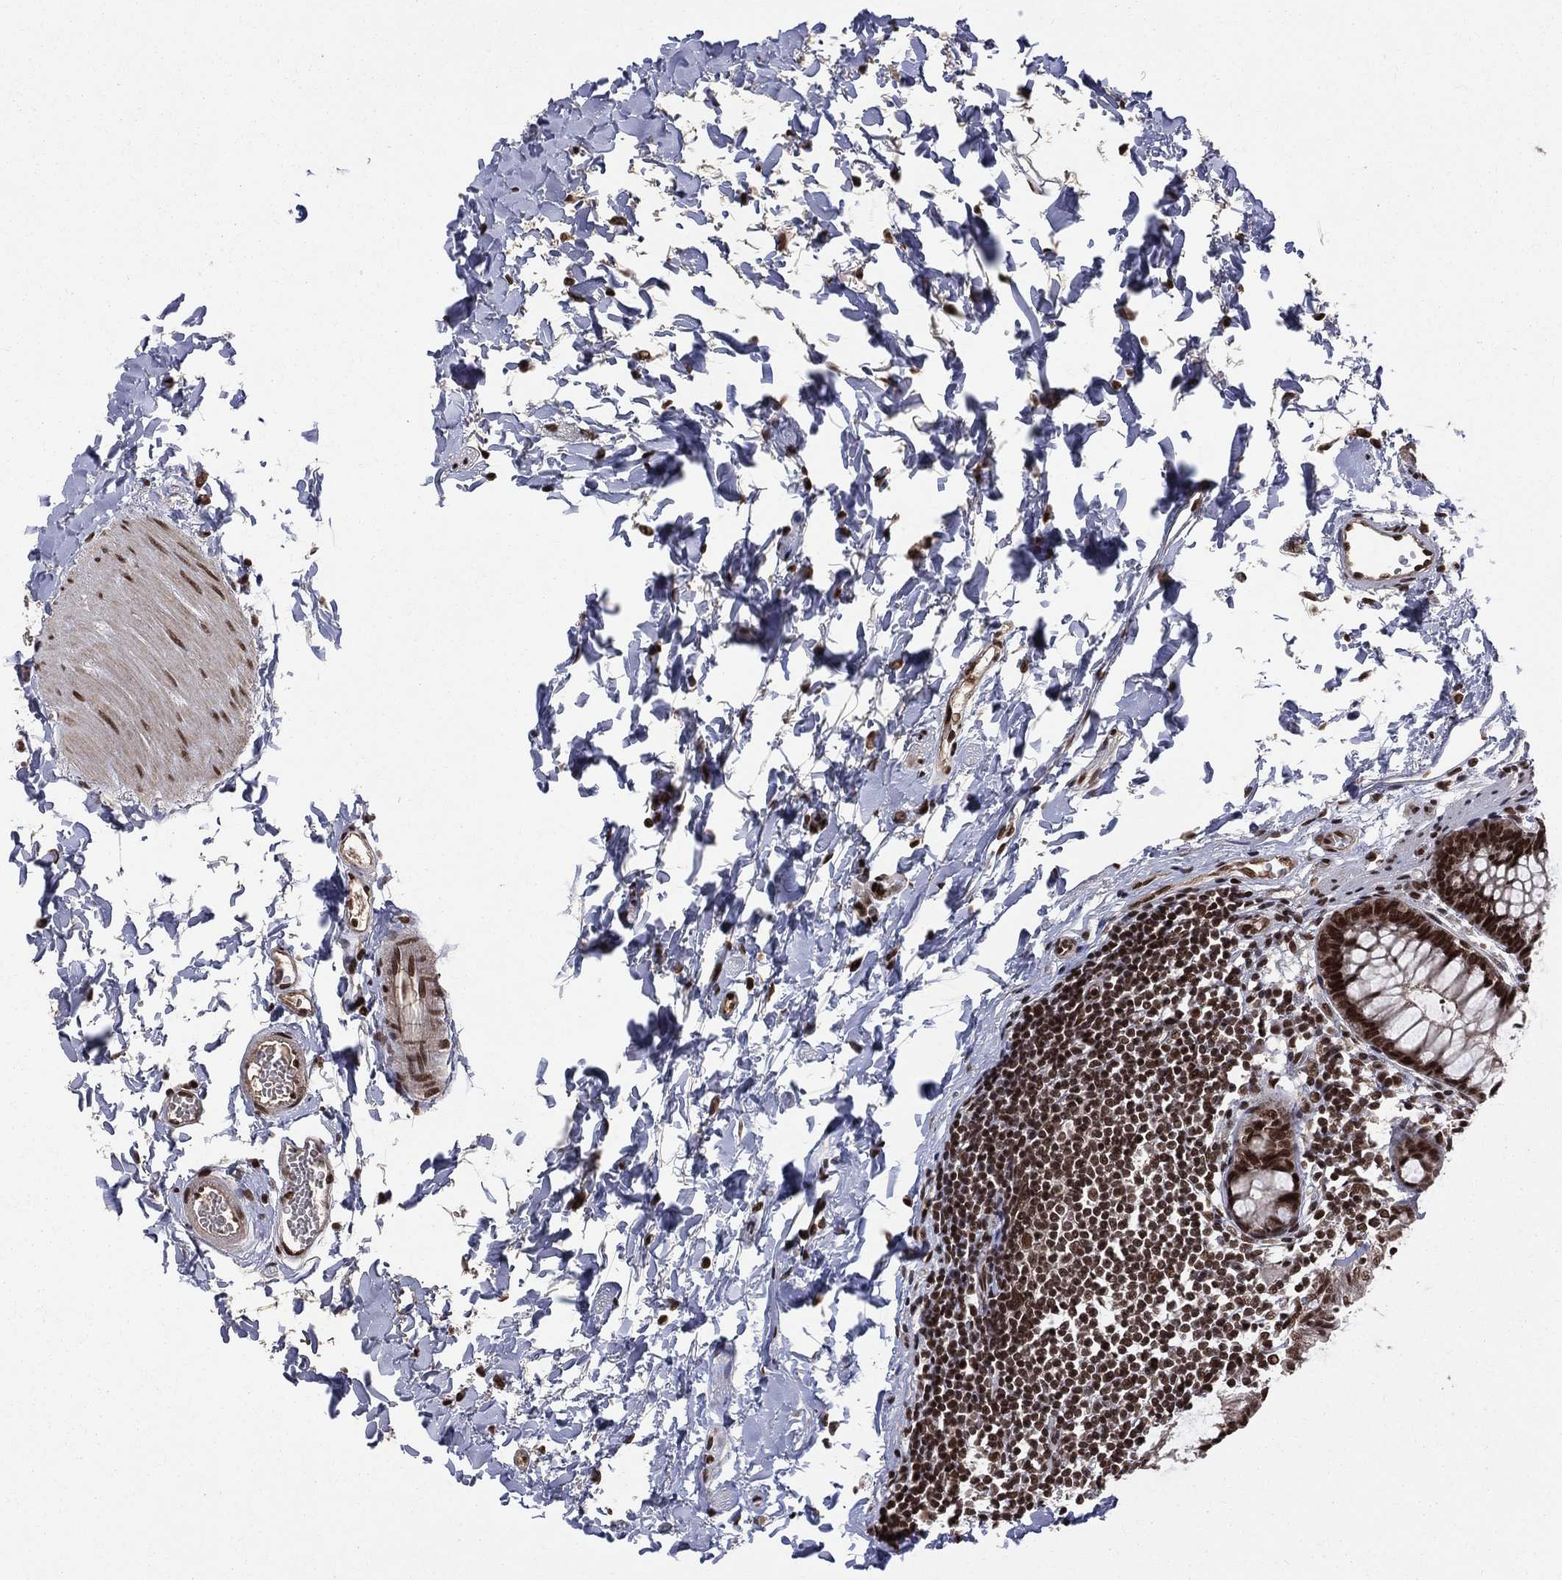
{"staining": {"intensity": "strong", "quantity": ">75%", "location": "nuclear"}, "tissue": "rectum", "cell_type": "Glandular cells", "image_type": "normal", "snomed": [{"axis": "morphology", "description": "Normal tissue, NOS"}, {"axis": "topography", "description": "Rectum"}], "caption": "IHC of normal rectum exhibits high levels of strong nuclear staining in about >75% of glandular cells. Immunohistochemistry (ihc) stains the protein in brown and the nuclei are stained blue.", "gene": "SMC3", "patient": {"sex": "male", "age": 57}}